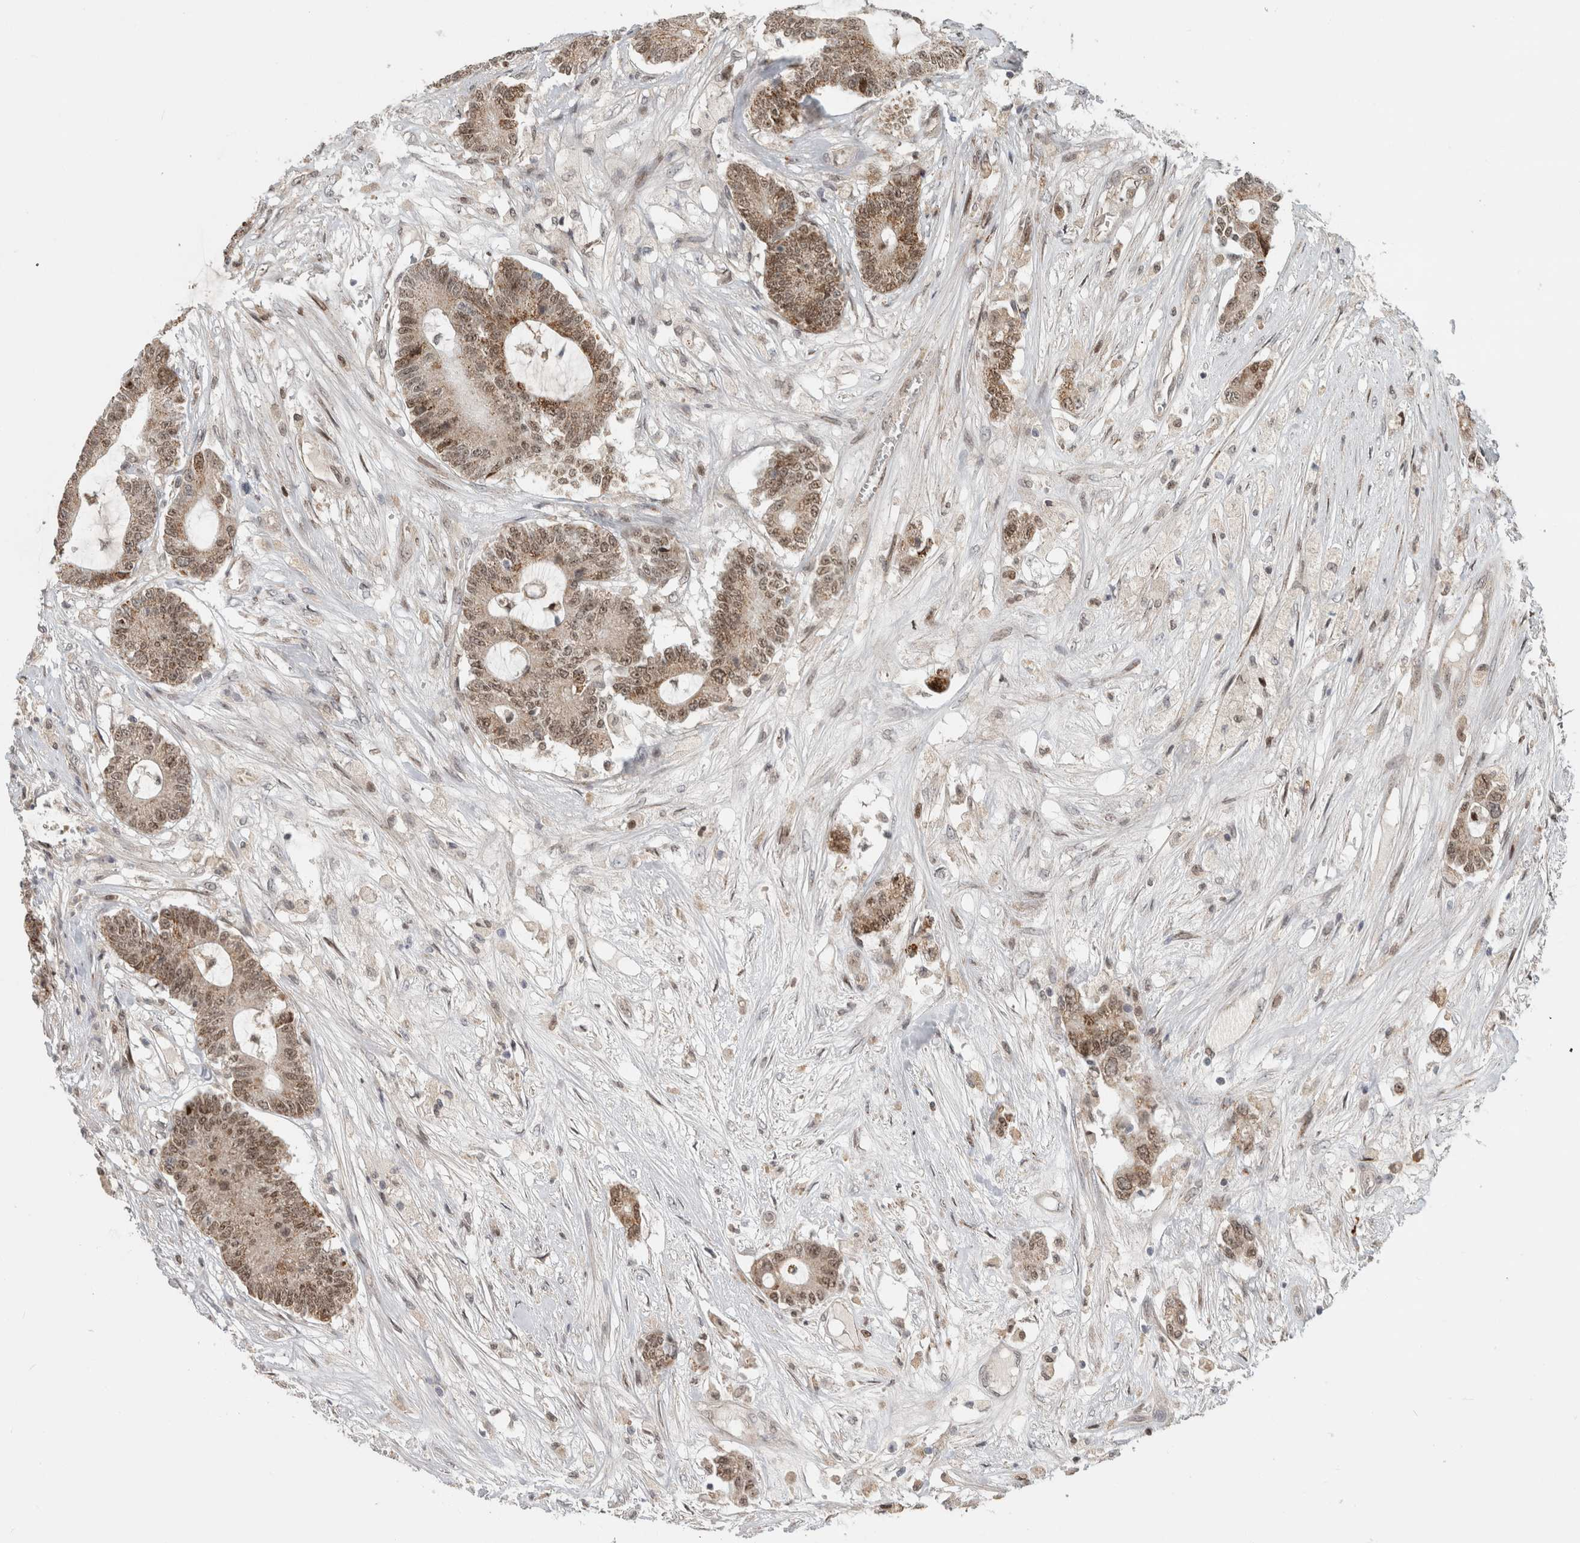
{"staining": {"intensity": "moderate", "quantity": ">75%", "location": "cytoplasmic/membranous,nuclear"}, "tissue": "colorectal cancer", "cell_type": "Tumor cells", "image_type": "cancer", "snomed": [{"axis": "morphology", "description": "Adenocarcinoma, NOS"}, {"axis": "topography", "description": "Colon"}], "caption": "Adenocarcinoma (colorectal) tissue demonstrates moderate cytoplasmic/membranous and nuclear staining in about >75% of tumor cells, visualized by immunohistochemistry.", "gene": "INSRR", "patient": {"sex": "female", "age": 84}}